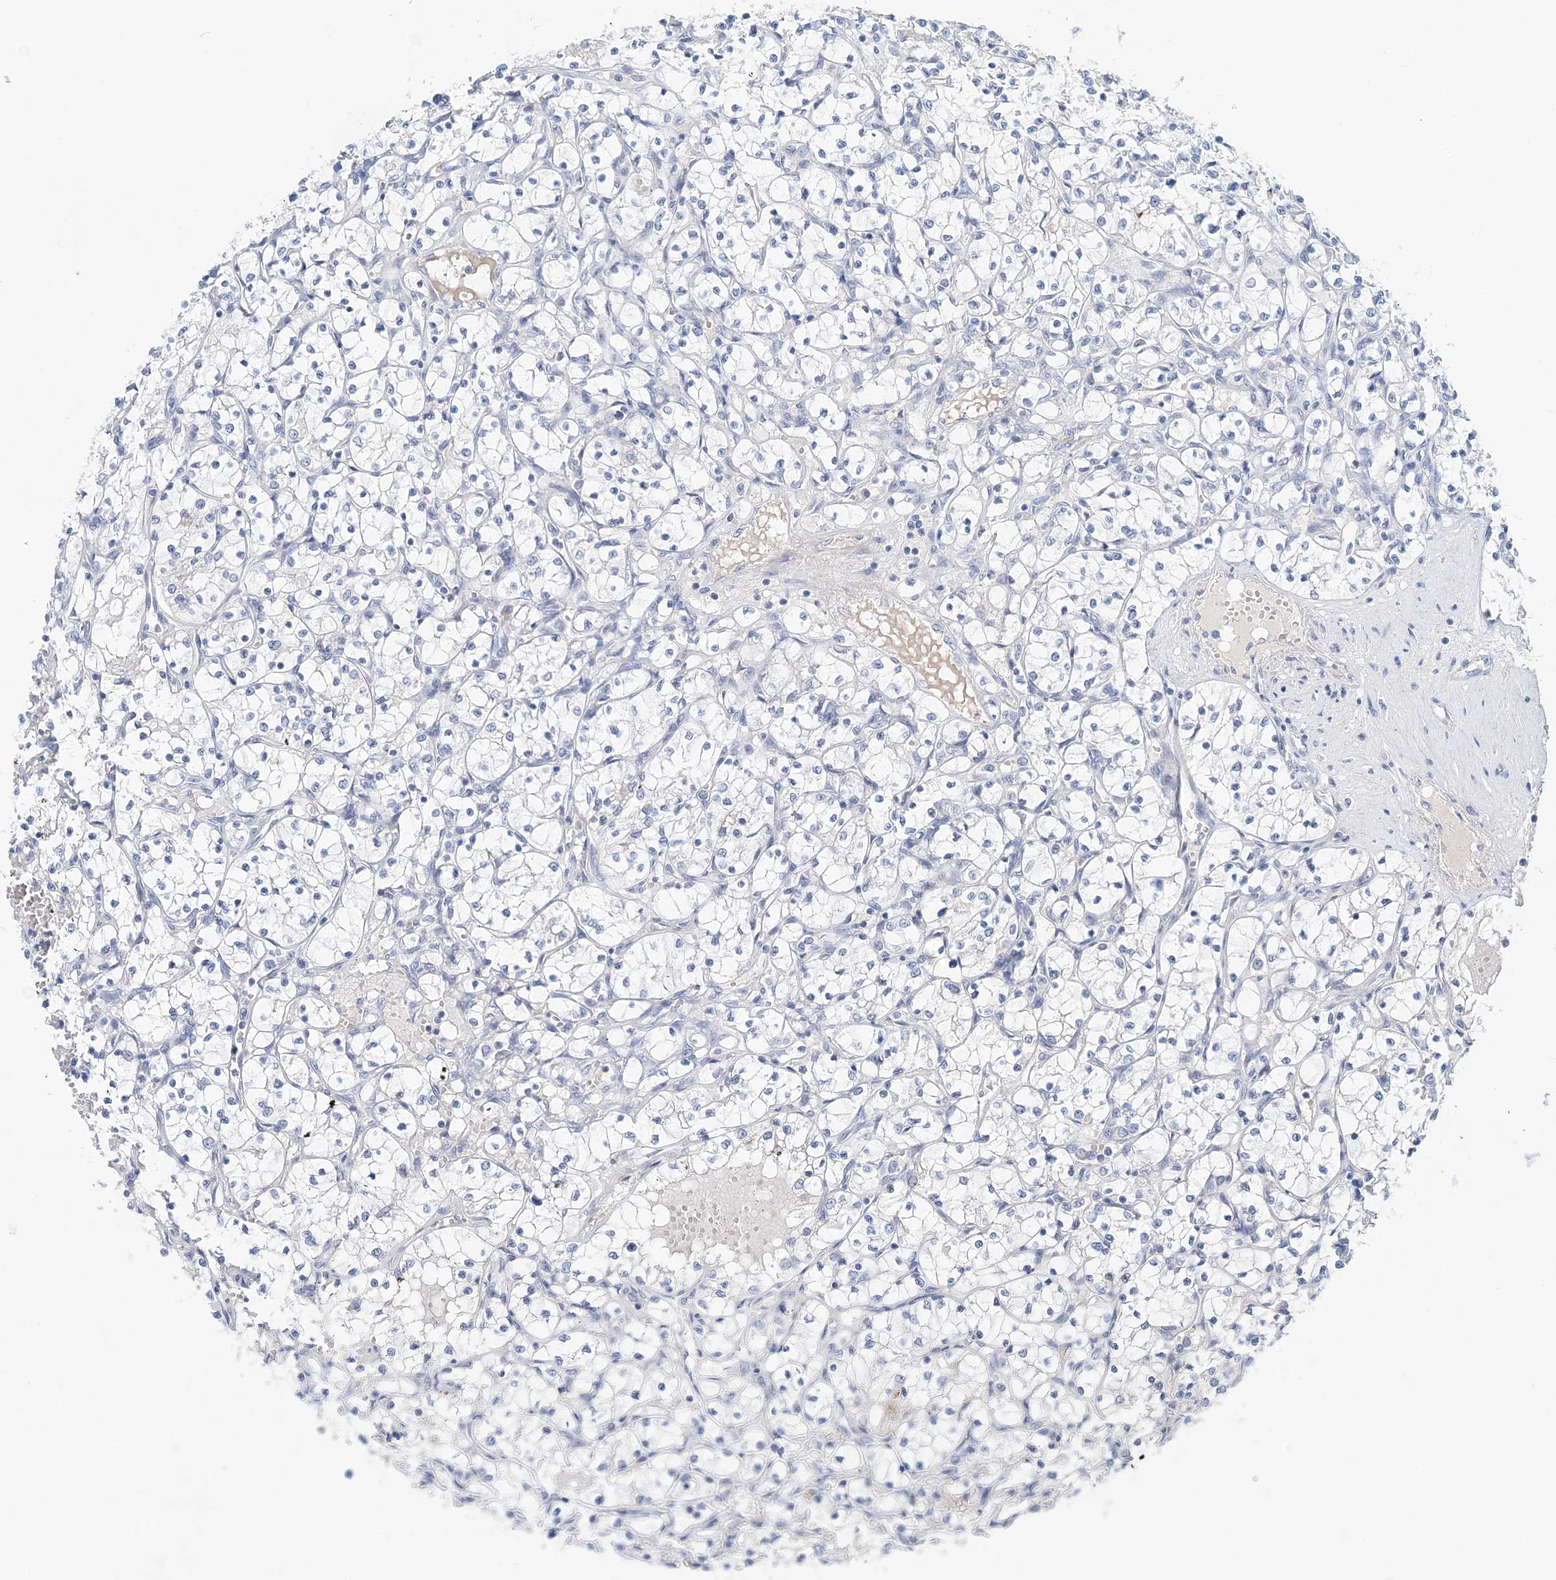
{"staining": {"intensity": "negative", "quantity": "none", "location": "none"}, "tissue": "renal cancer", "cell_type": "Tumor cells", "image_type": "cancer", "snomed": [{"axis": "morphology", "description": "Adenocarcinoma, NOS"}, {"axis": "topography", "description": "Kidney"}], "caption": "Immunohistochemistry (IHC) histopathology image of neoplastic tissue: human renal cancer (adenocarcinoma) stained with DAB (3,3'-diaminobenzidine) demonstrates no significant protein positivity in tumor cells.", "gene": "LRRIQ4", "patient": {"sex": "female", "age": 69}}